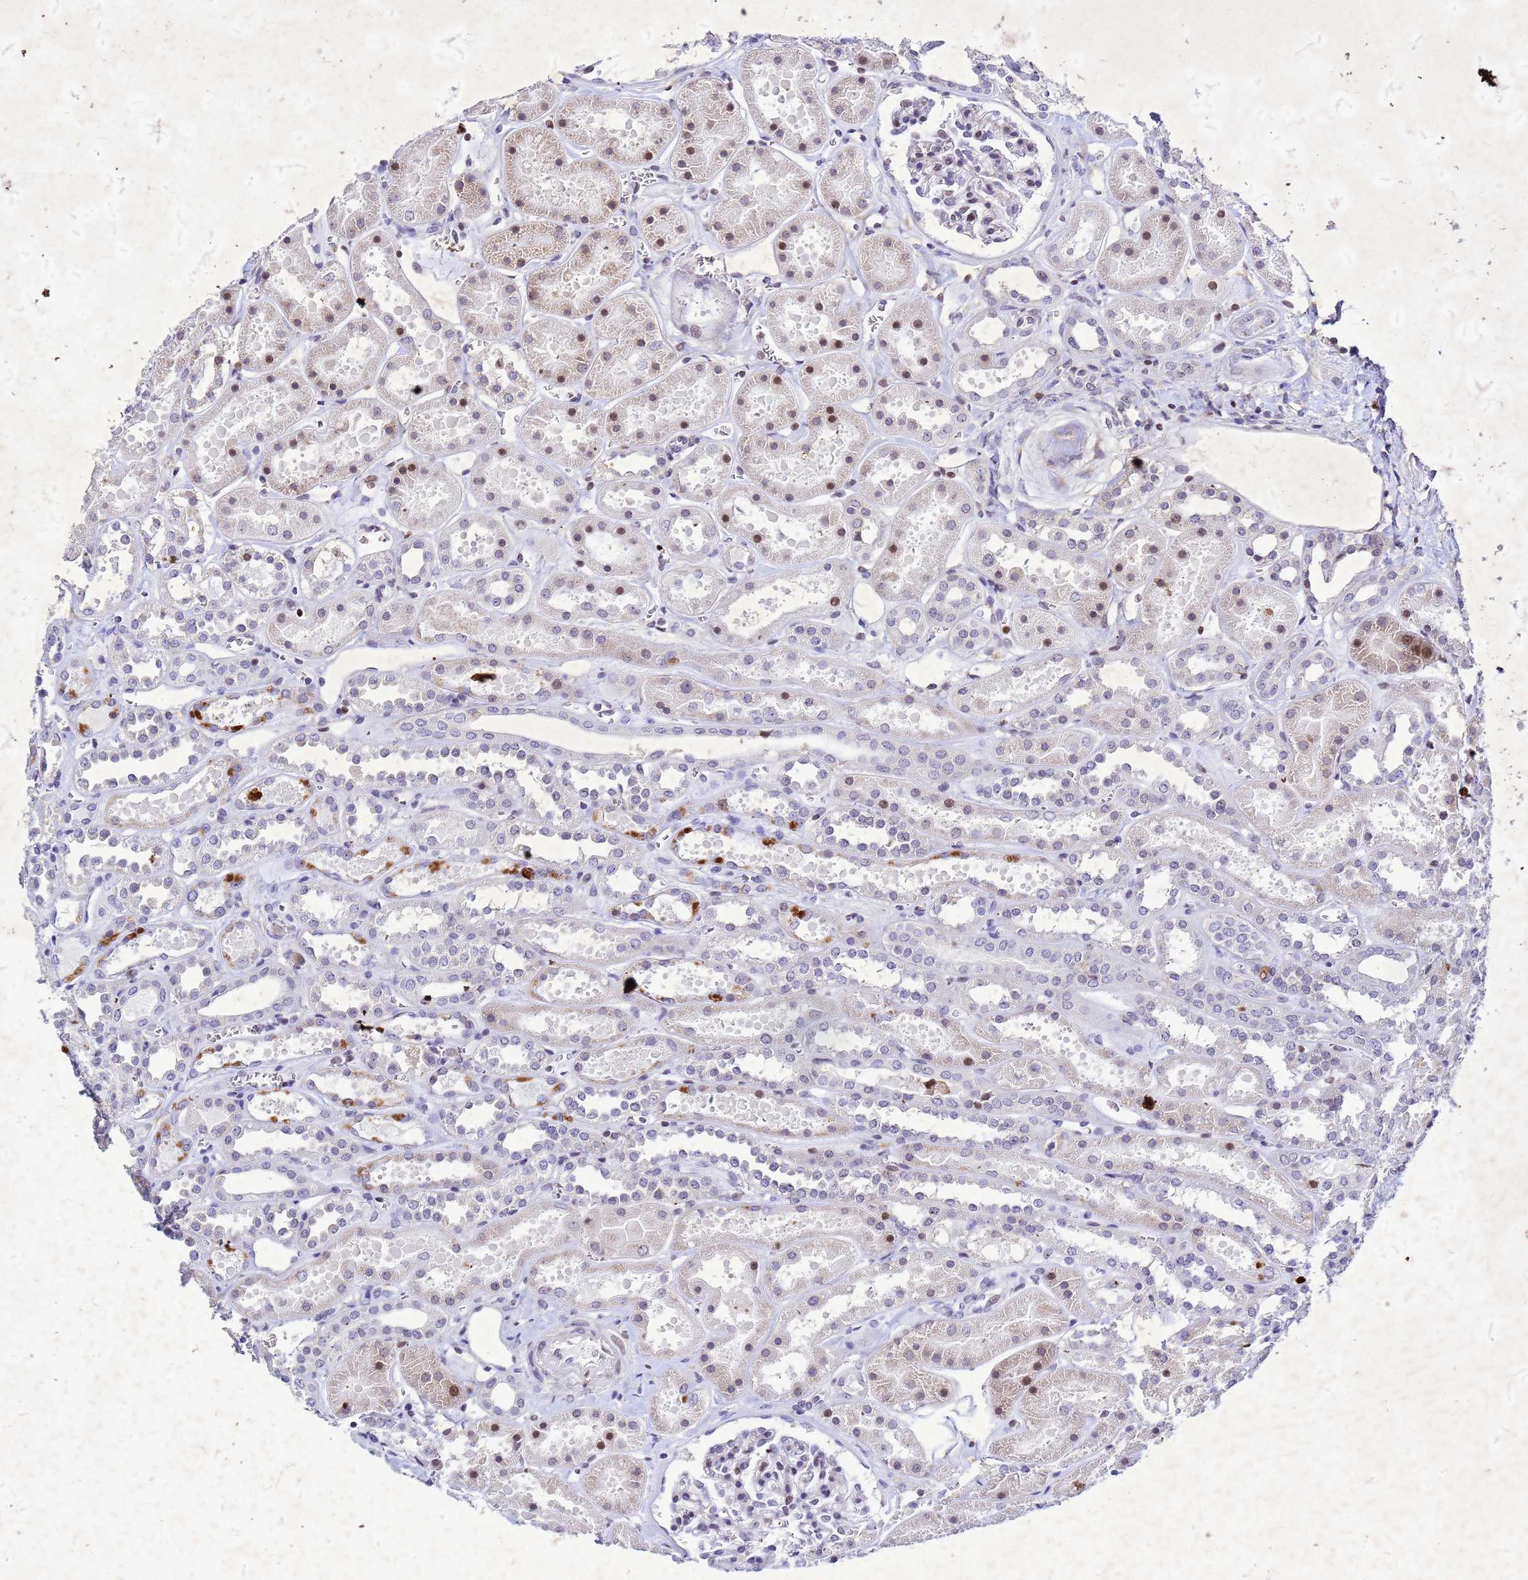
{"staining": {"intensity": "moderate", "quantity": "<25%", "location": "nuclear"}, "tissue": "kidney", "cell_type": "Cells in glomeruli", "image_type": "normal", "snomed": [{"axis": "morphology", "description": "Normal tissue, NOS"}, {"axis": "topography", "description": "Kidney"}], "caption": "This is an image of immunohistochemistry staining of benign kidney, which shows moderate staining in the nuclear of cells in glomeruli.", "gene": "COPS9", "patient": {"sex": "female", "age": 41}}